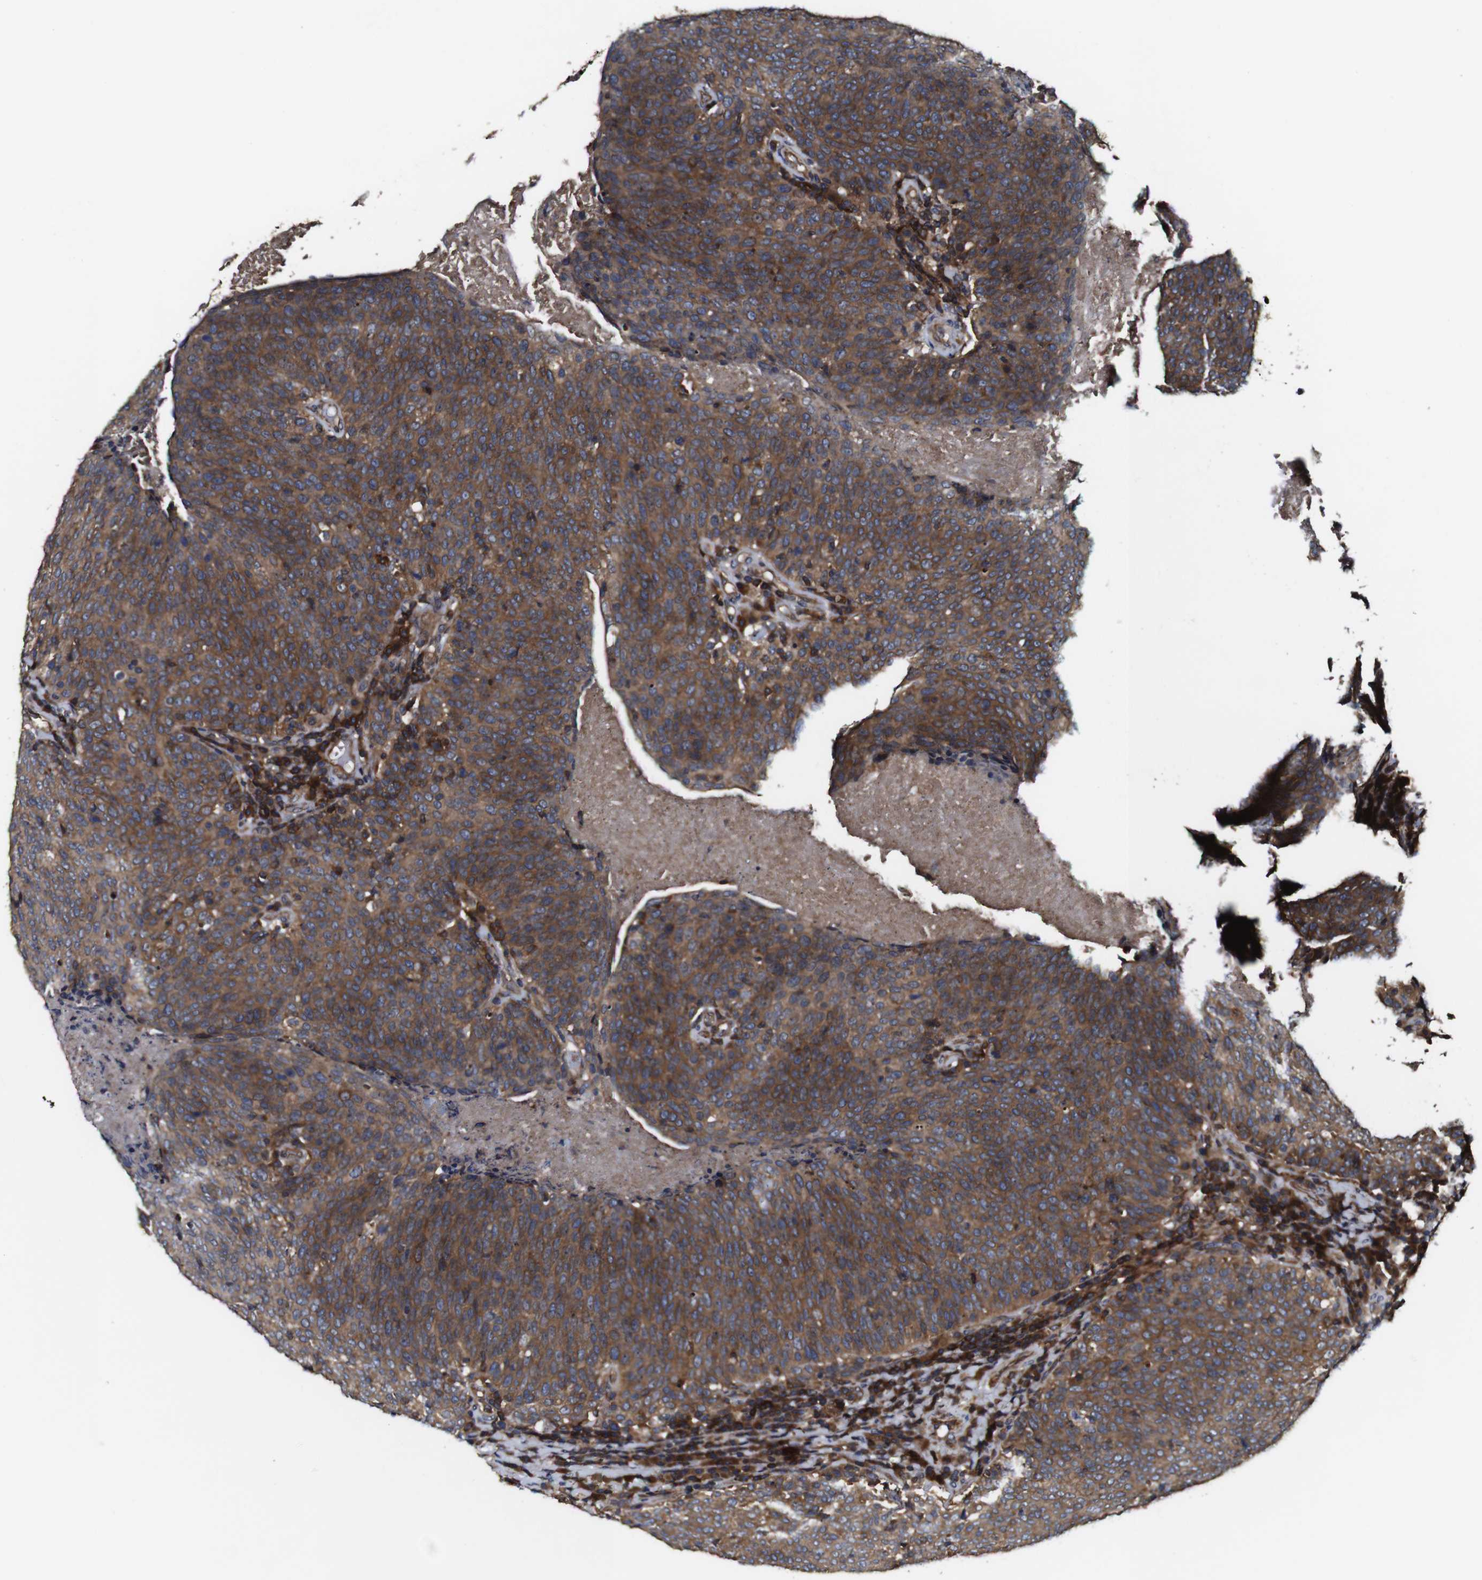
{"staining": {"intensity": "moderate", "quantity": ">75%", "location": "cytoplasmic/membranous"}, "tissue": "head and neck cancer", "cell_type": "Tumor cells", "image_type": "cancer", "snomed": [{"axis": "morphology", "description": "Squamous cell carcinoma, NOS"}, {"axis": "morphology", "description": "Squamous cell carcinoma, metastatic, NOS"}, {"axis": "topography", "description": "Lymph node"}, {"axis": "topography", "description": "Head-Neck"}], "caption": "Immunohistochemical staining of squamous cell carcinoma (head and neck) exhibits moderate cytoplasmic/membranous protein staining in approximately >75% of tumor cells. The protein of interest is stained brown, and the nuclei are stained in blue (DAB IHC with brightfield microscopy, high magnification).", "gene": "TNIK", "patient": {"sex": "male", "age": 62}}